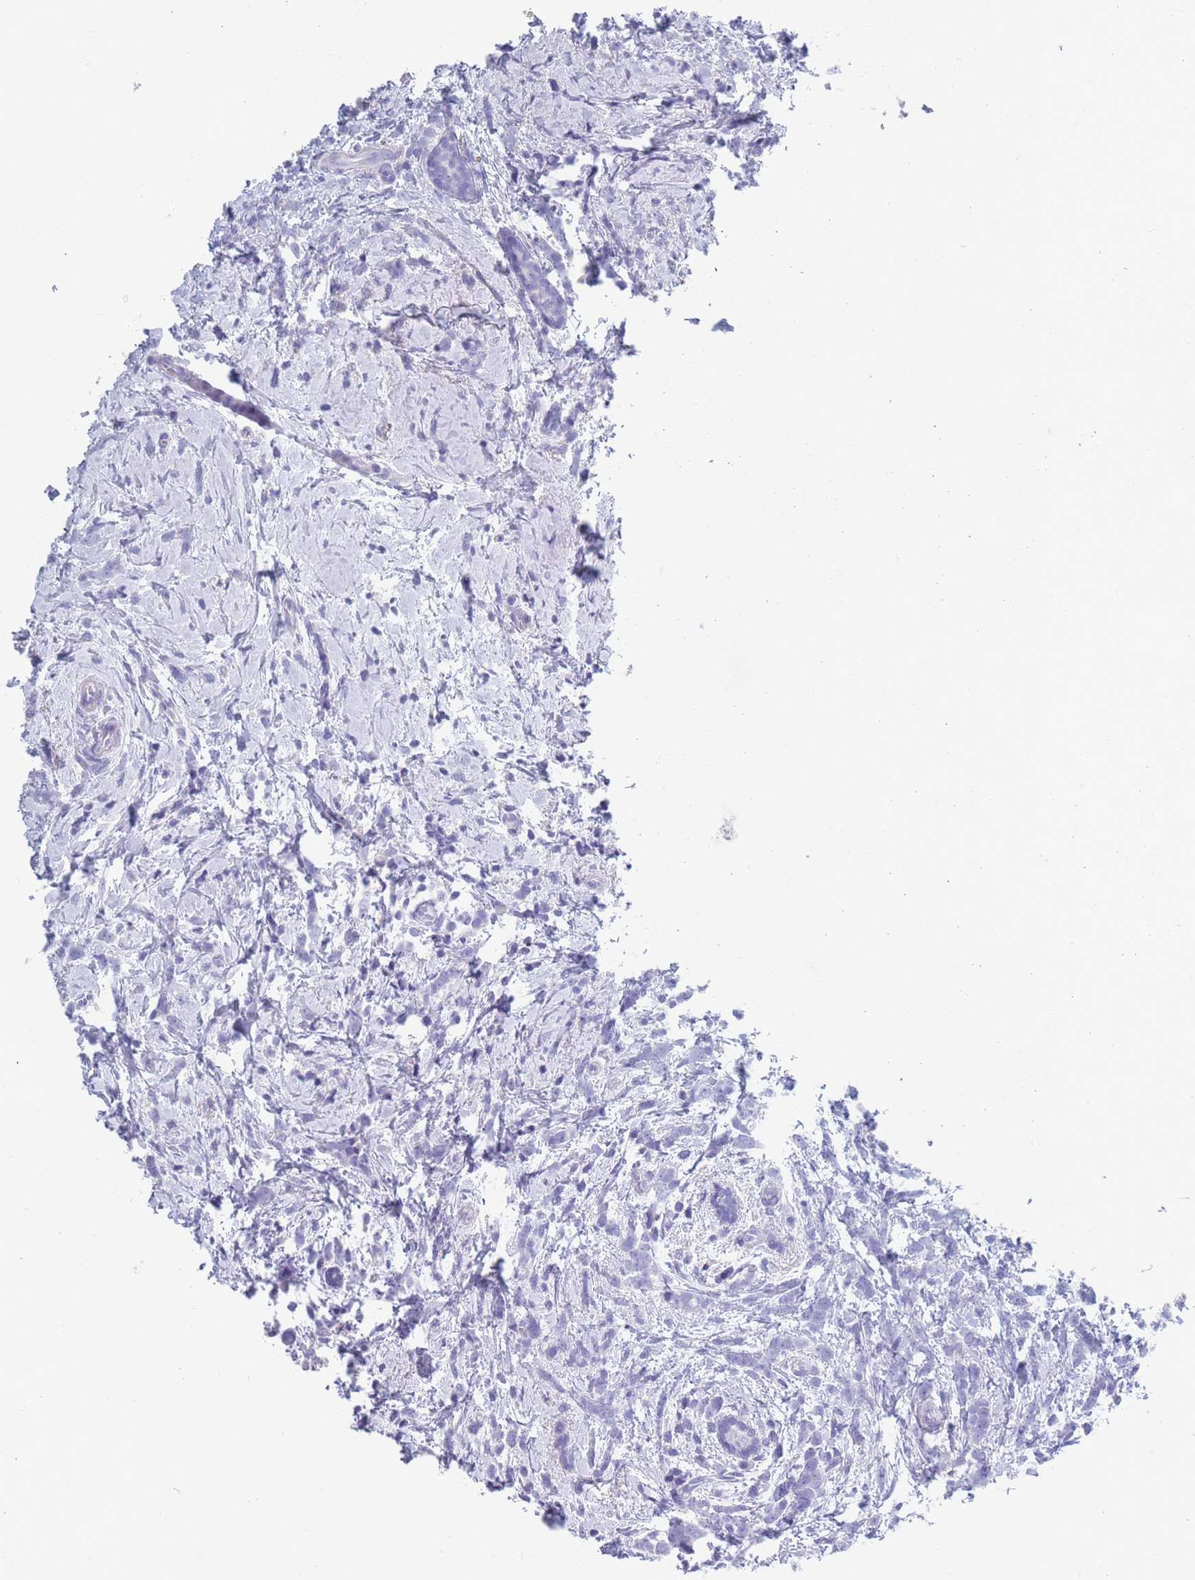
{"staining": {"intensity": "negative", "quantity": "none", "location": "none"}, "tissue": "breast cancer", "cell_type": "Tumor cells", "image_type": "cancer", "snomed": [{"axis": "morphology", "description": "Lobular carcinoma"}, {"axis": "topography", "description": "Breast"}], "caption": "Immunohistochemical staining of human breast cancer exhibits no significant positivity in tumor cells.", "gene": "OR5D16", "patient": {"sex": "female", "age": 58}}